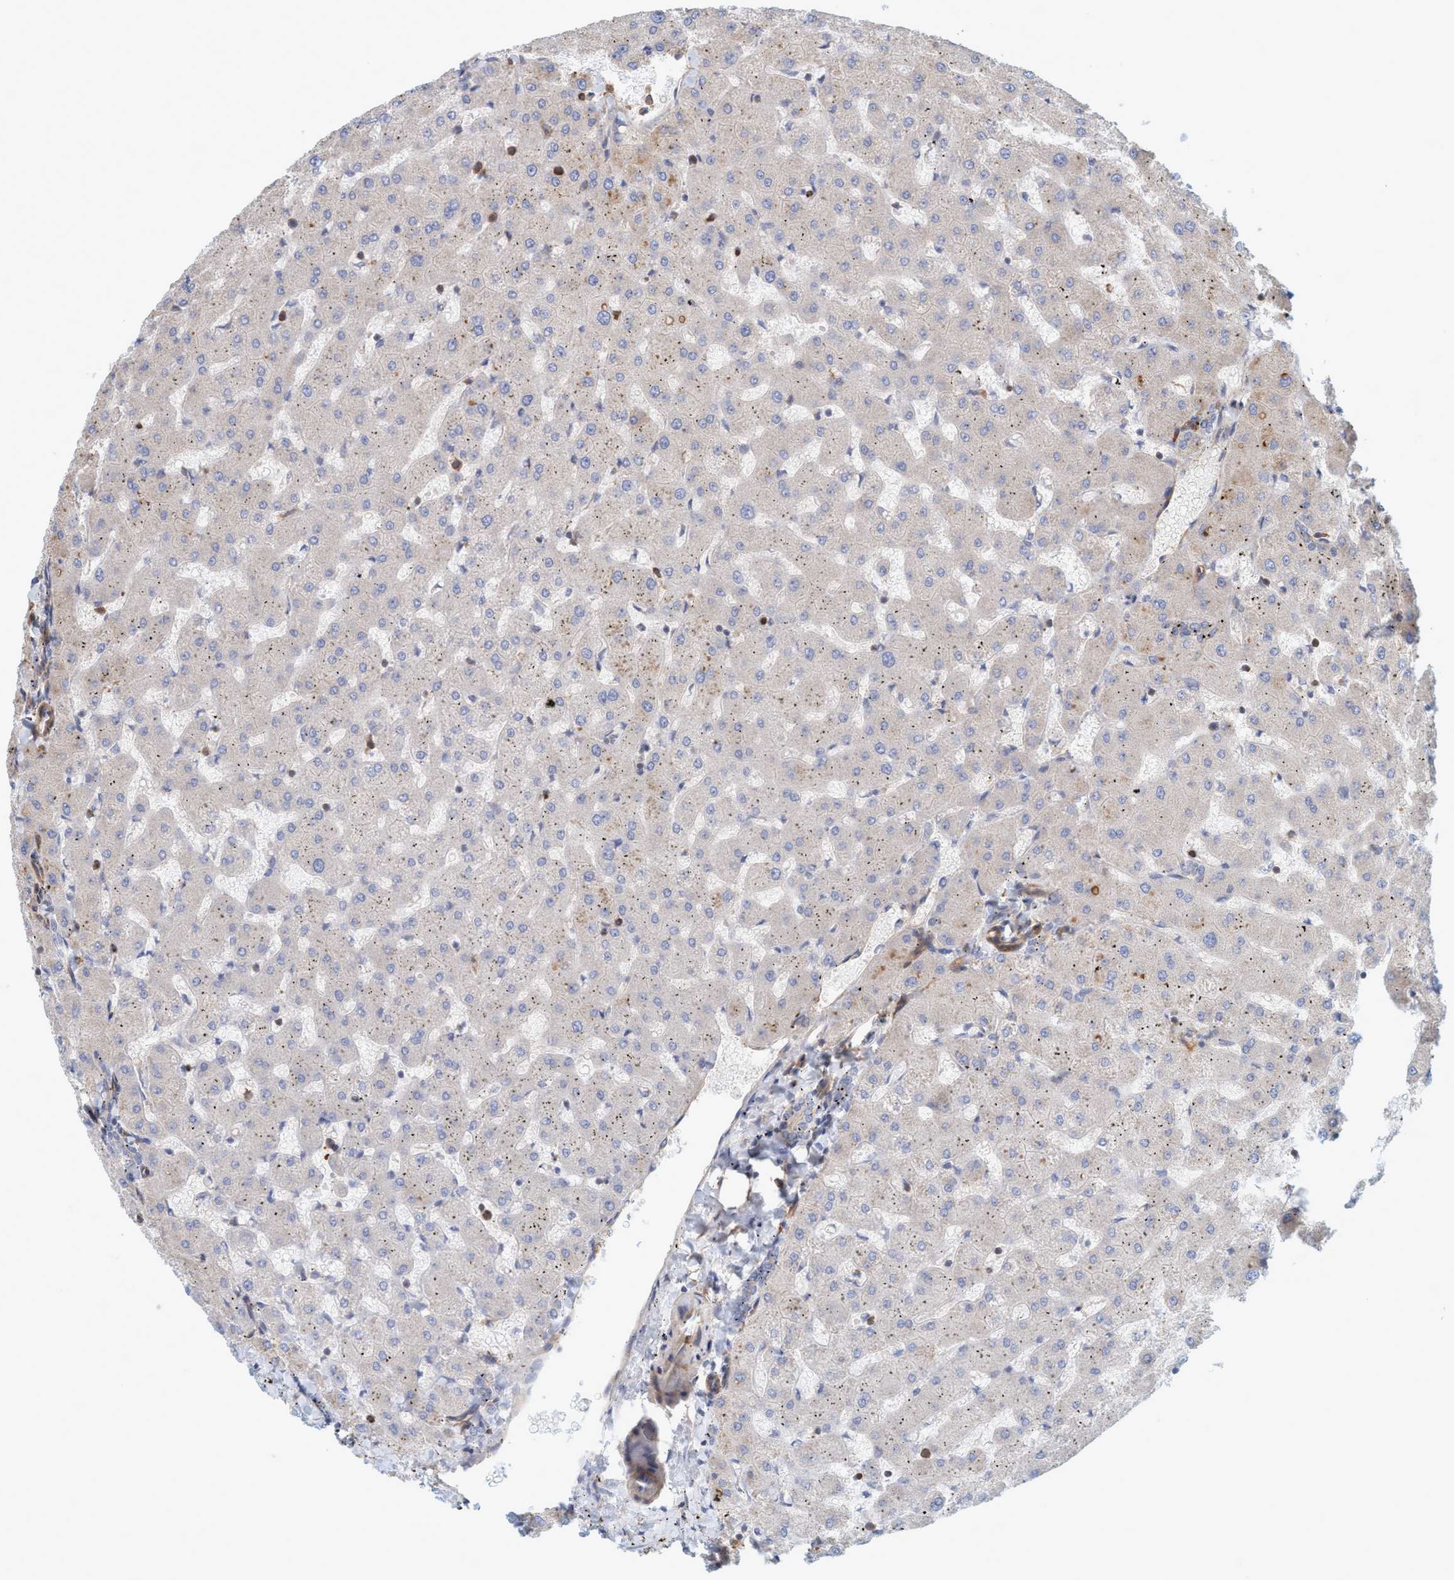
{"staining": {"intensity": "moderate", "quantity": "25%-75%", "location": "cytoplasmic/membranous"}, "tissue": "liver", "cell_type": "Cholangiocytes", "image_type": "normal", "snomed": [{"axis": "morphology", "description": "Normal tissue, NOS"}, {"axis": "topography", "description": "Liver"}], "caption": "High-power microscopy captured an IHC micrograph of benign liver, revealing moderate cytoplasmic/membranous positivity in about 25%-75% of cholangiocytes. The staining was performed using DAB (3,3'-diaminobenzidine) to visualize the protein expression in brown, while the nuclei were stained in blue with hematoxylin (Magnification: 20x).", "gene": "SPECC1", "patient": {"sex": "female", "age": 63}}